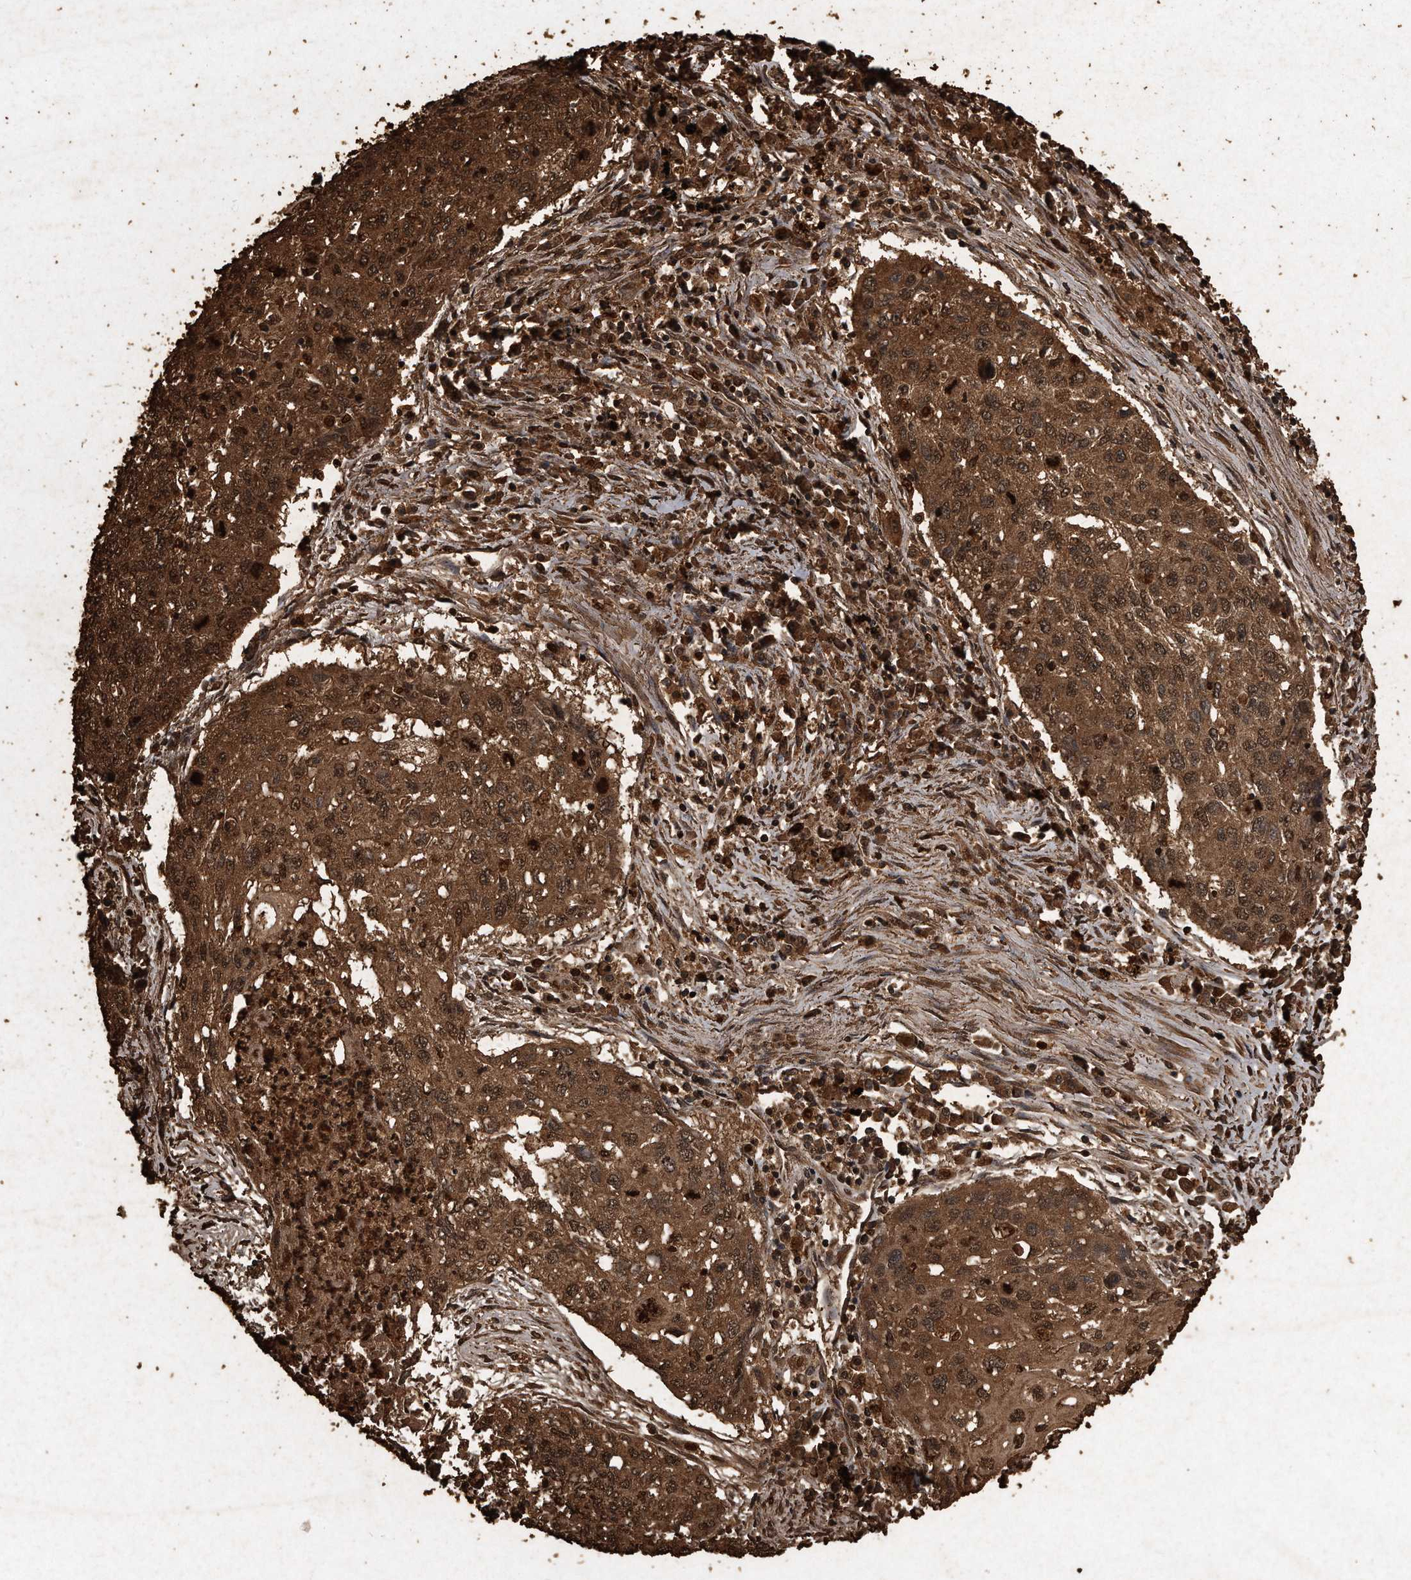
{"staining": {"intensity": "strong", "quantity": ">75%", "location": "cytoplasmic/membranous,nuclear"}, "tissue": "lung cancer", "cell_type": "Tumor cells", "image_type": "cancer", "snomed": [{"axis": "morphology", "description": "Squamous cell carcinoma, NOS"}, {"axis": "topography", "description": "Lung"}], "caption": "Immunohistochemistry (DAB) staining of human lung squamous cell carcinoma reveals strong cytoplasmic/membranous and nuclear protein positivity in about >75% of tumor cells.", "gene": "CFLAR", "patient": {"sex": "female", "age": 63}}